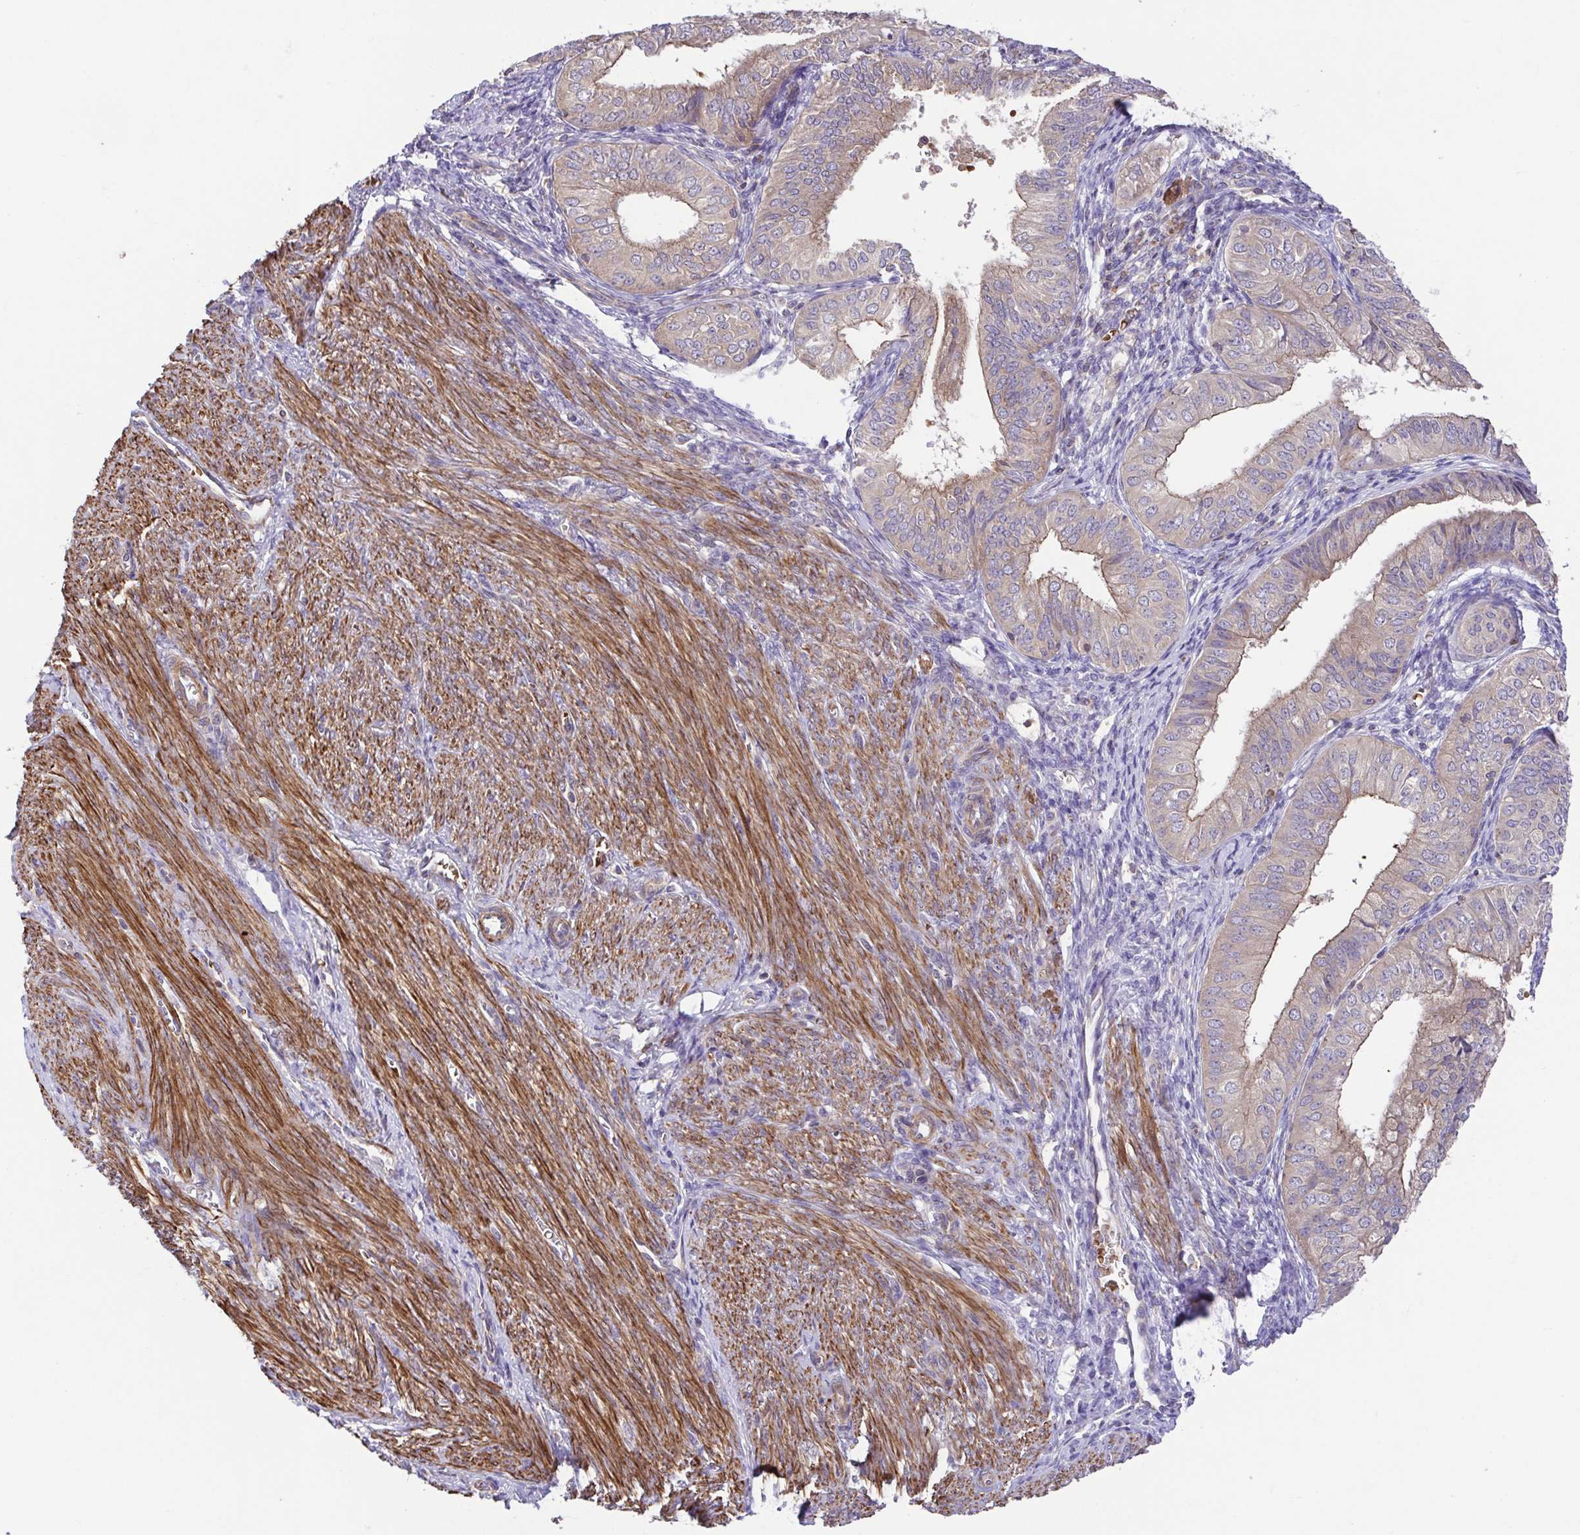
{"staining": {"intensity": "weak", "quantity": "<25%", "location": "cytoplasmic/membranous"}, "tissue": "endometrial cancer", "cell_type": "Tumor cells", "image_type": "cancer", "snomed": [{"axis": "morphology", "description": "Adenocarcinoma, NOS"}, {"axis": "topography", "description": "Endometrium"}], "caption": "Tumor cells show no significant expression in adenocarcinoma (endometrial). (Stains: DAB (3,3'-diaminobenzidine) immunohistochemistry with hematoxylin counter stain, Microscopy: brightfield microscopy at high magnification).", "gene": "IDE", "patient": {"sex": "female", "age": 58}}